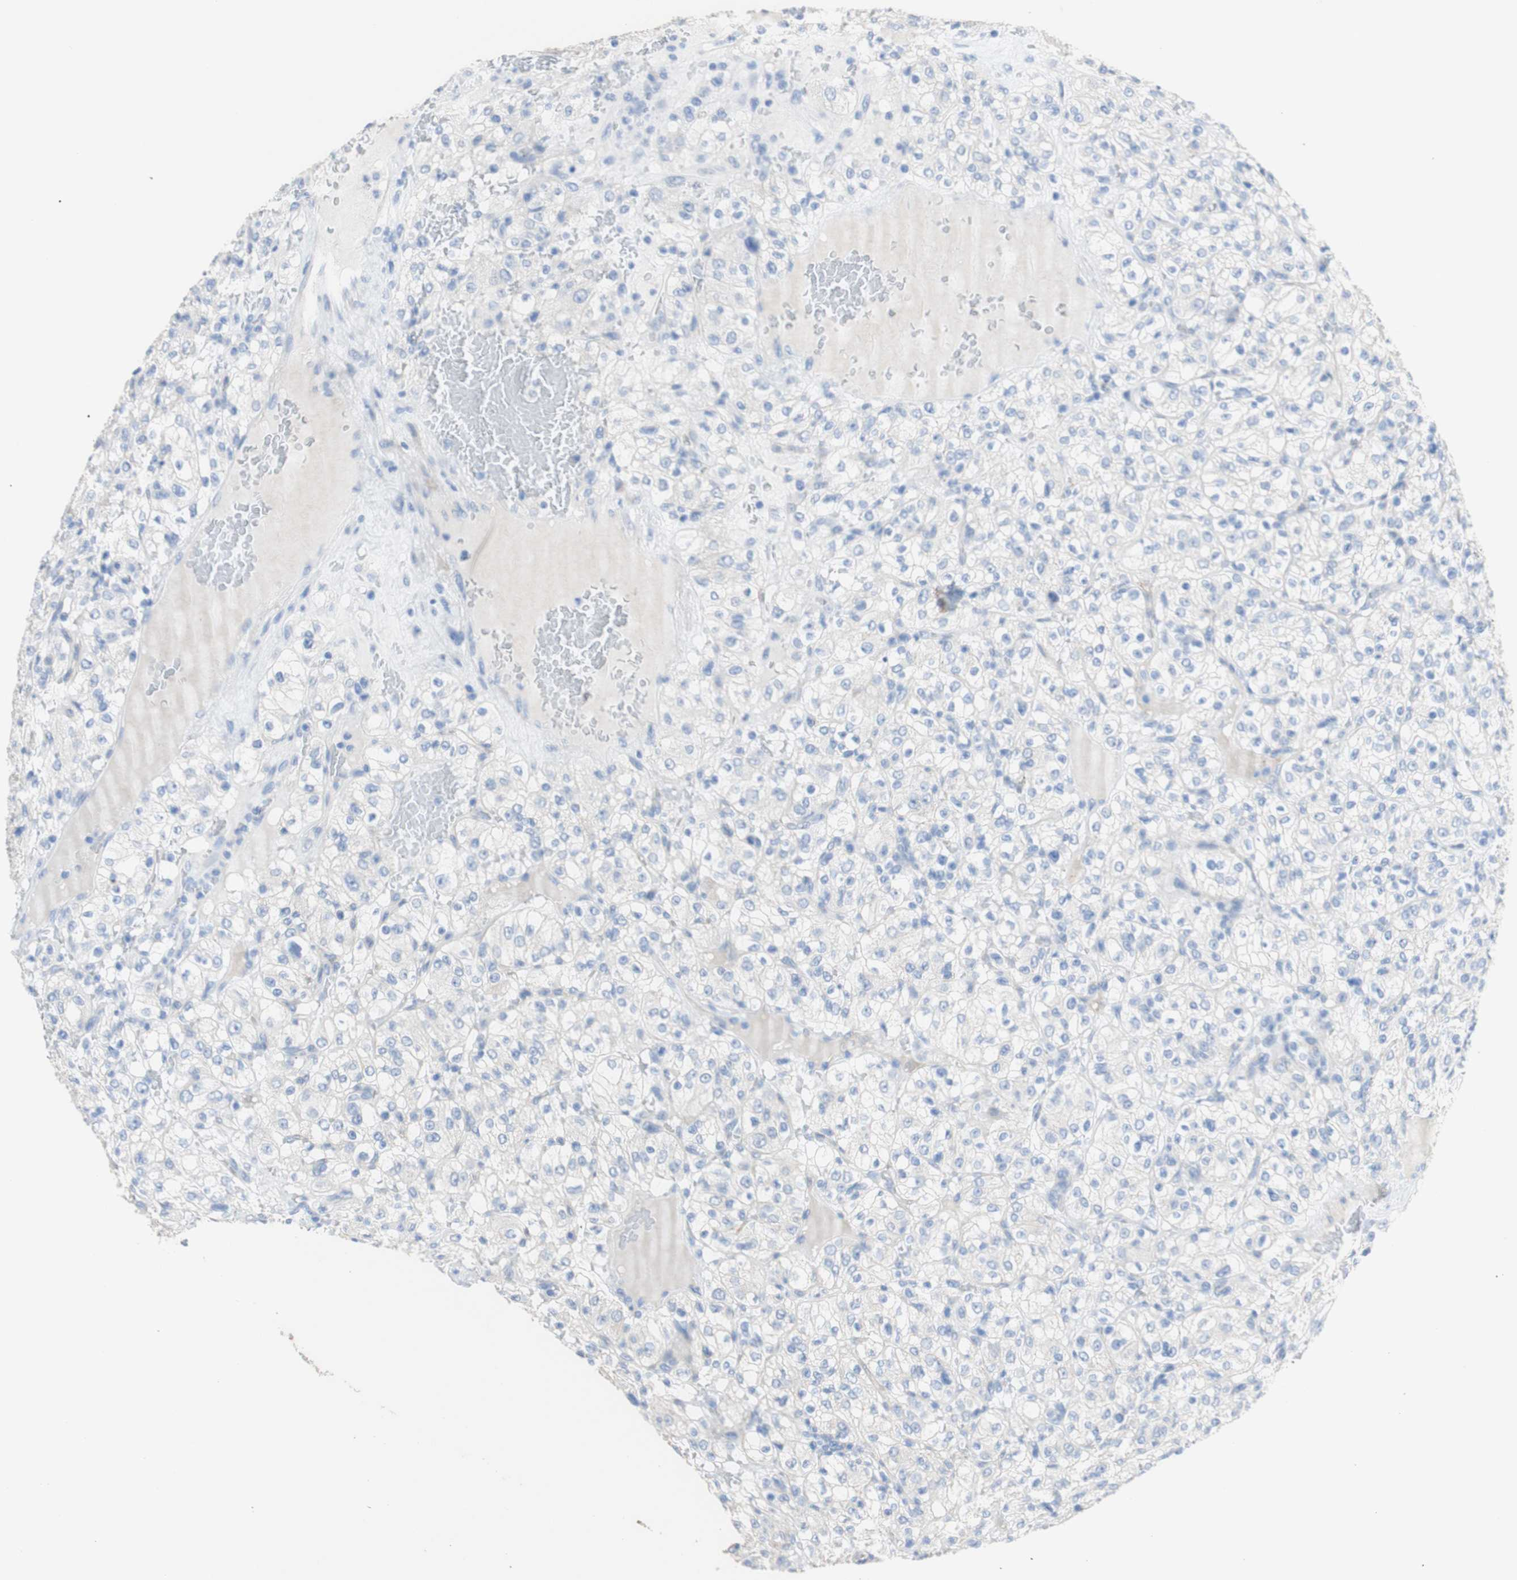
{"staining": {"intensity": "negative", "quantity": "none", "location": "none"}, "tissue": "renal cancer", "cell_type": "Tumor cells", "image_type": "cancer", "snomed": [{"axis": "morphology", "description": "Normal tissue, NOS"}, {"axis": "morphology", "description": "Adenocarcinoma, NOS"}, {"axis": "topography", "description": "Kidney"}], "caption": "IHC photomicrograph of neoplastic tissue: human renal adenocarcinoma stained with DAB demonstrates no significant protein expression in tumor cells.", "gene": "DSC2", "patient": {"sex": "female", "age": 72}}